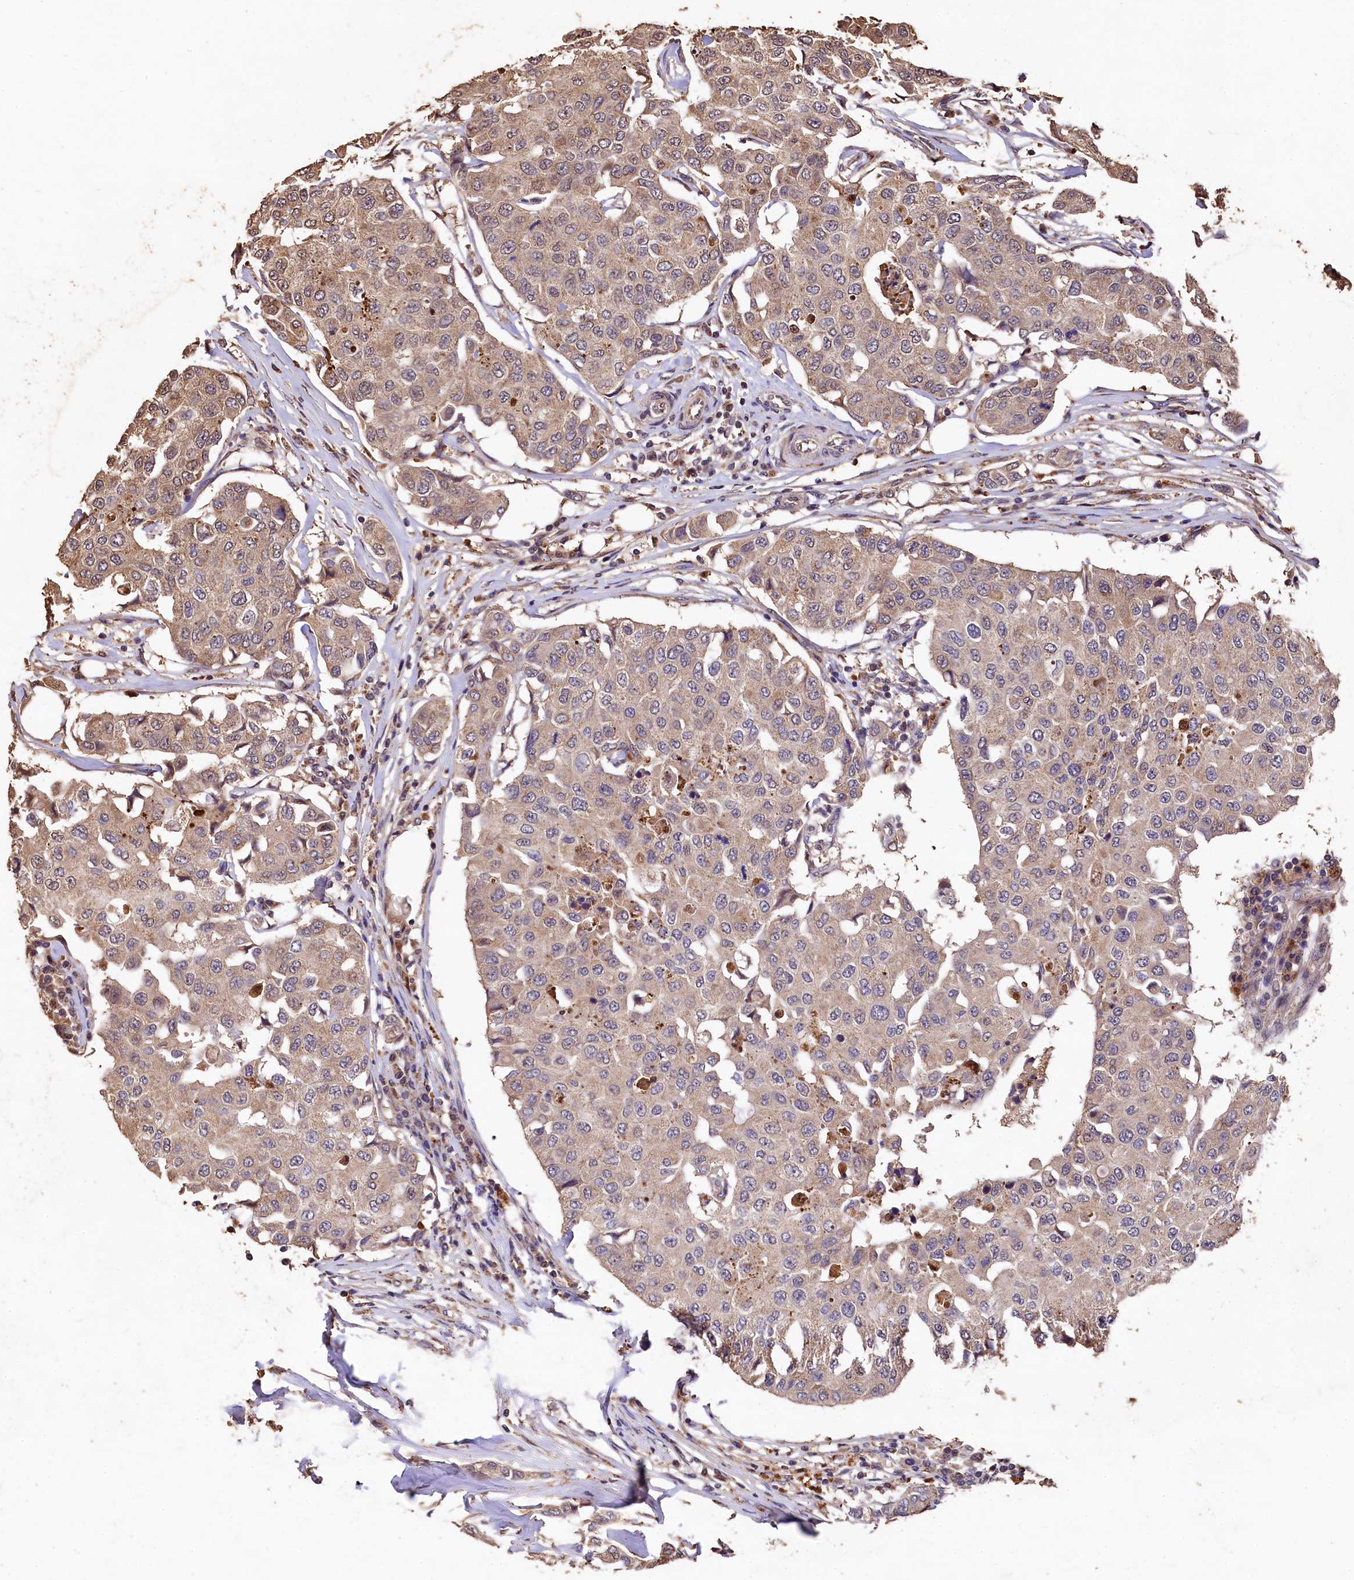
{"staining": {"intensity": "moderate", "quantity": ">75%", "location": "cytoplasmic/membranous"}, "tissue": "breast cancer", "cell_type": "Tumor cells", "image_type": "cancer", "snomed": [{"axis": "morphology", "description": "Duct carcinoma"}, {"axis": "topography", "description": "Breast"}], "caption": "Protein analysis of breast invasive ductal carcinoma tissue reveals moderate cytoplasmic/membranous staining in approximately >75% of tumor cells.", "gene": "LSM4", "patient": {"sex": "female", "age": 80}}